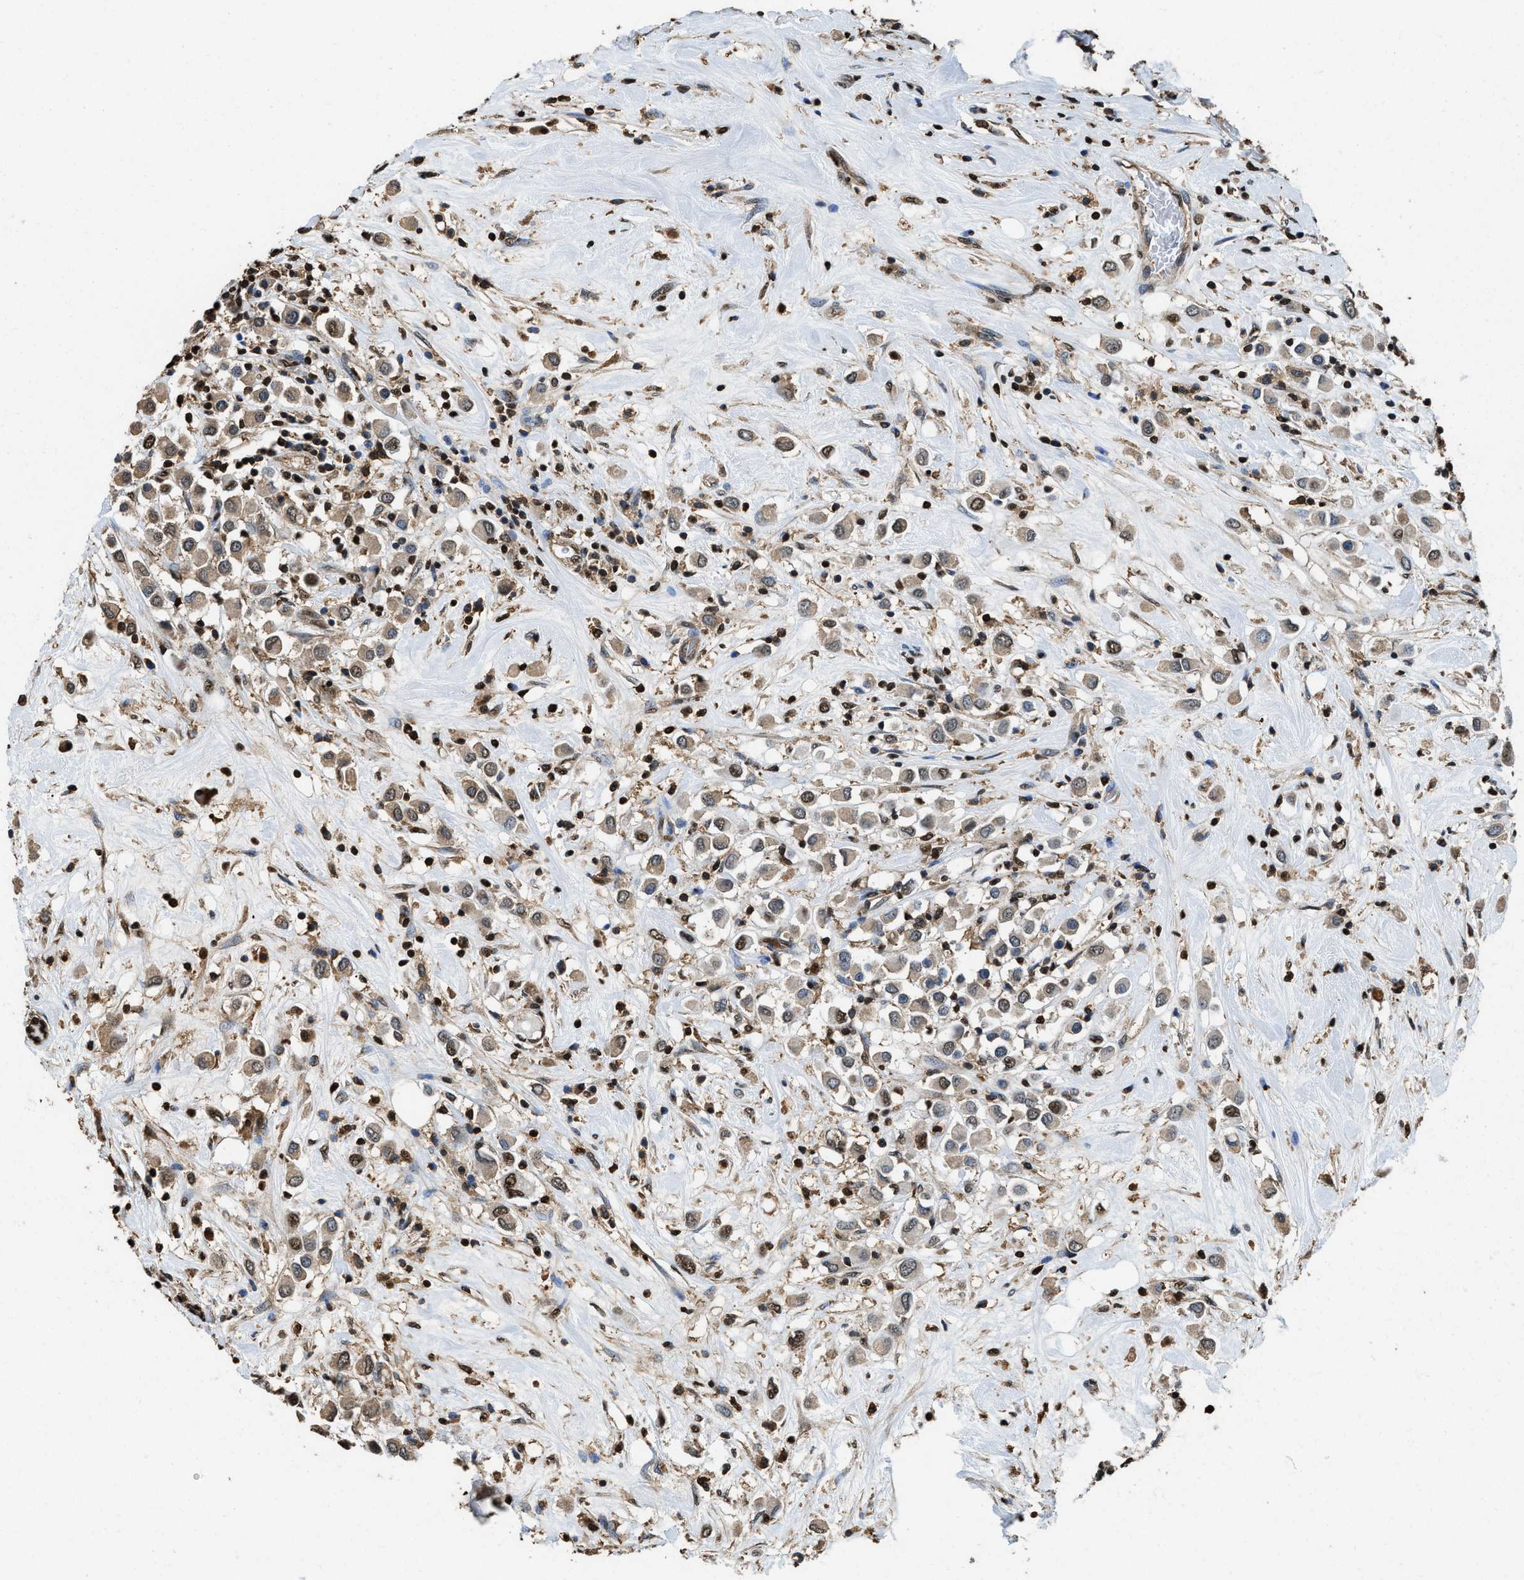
{"staining": {"intensity": "moderate", "quantity": ">75%", "location": "cytoplasmic/membranous,nuclear"}, "tissue": "breast cancer", "cell_type": "Tumor cells", "image_type": "cancer", "snomed": [{"axis": "morphology", "description": "Duct carcinoma"}, {"axis": "topography", "description": "Breast"}], "caption": "Protein staining reveals moderate cytoplasmic/membranous and nuclear staining in about >75% of tumor cells in breast cancer. Nuclei are stained in blue.", "gene": "GAPDH", "patient": {"sex": "female", "age": 61}}